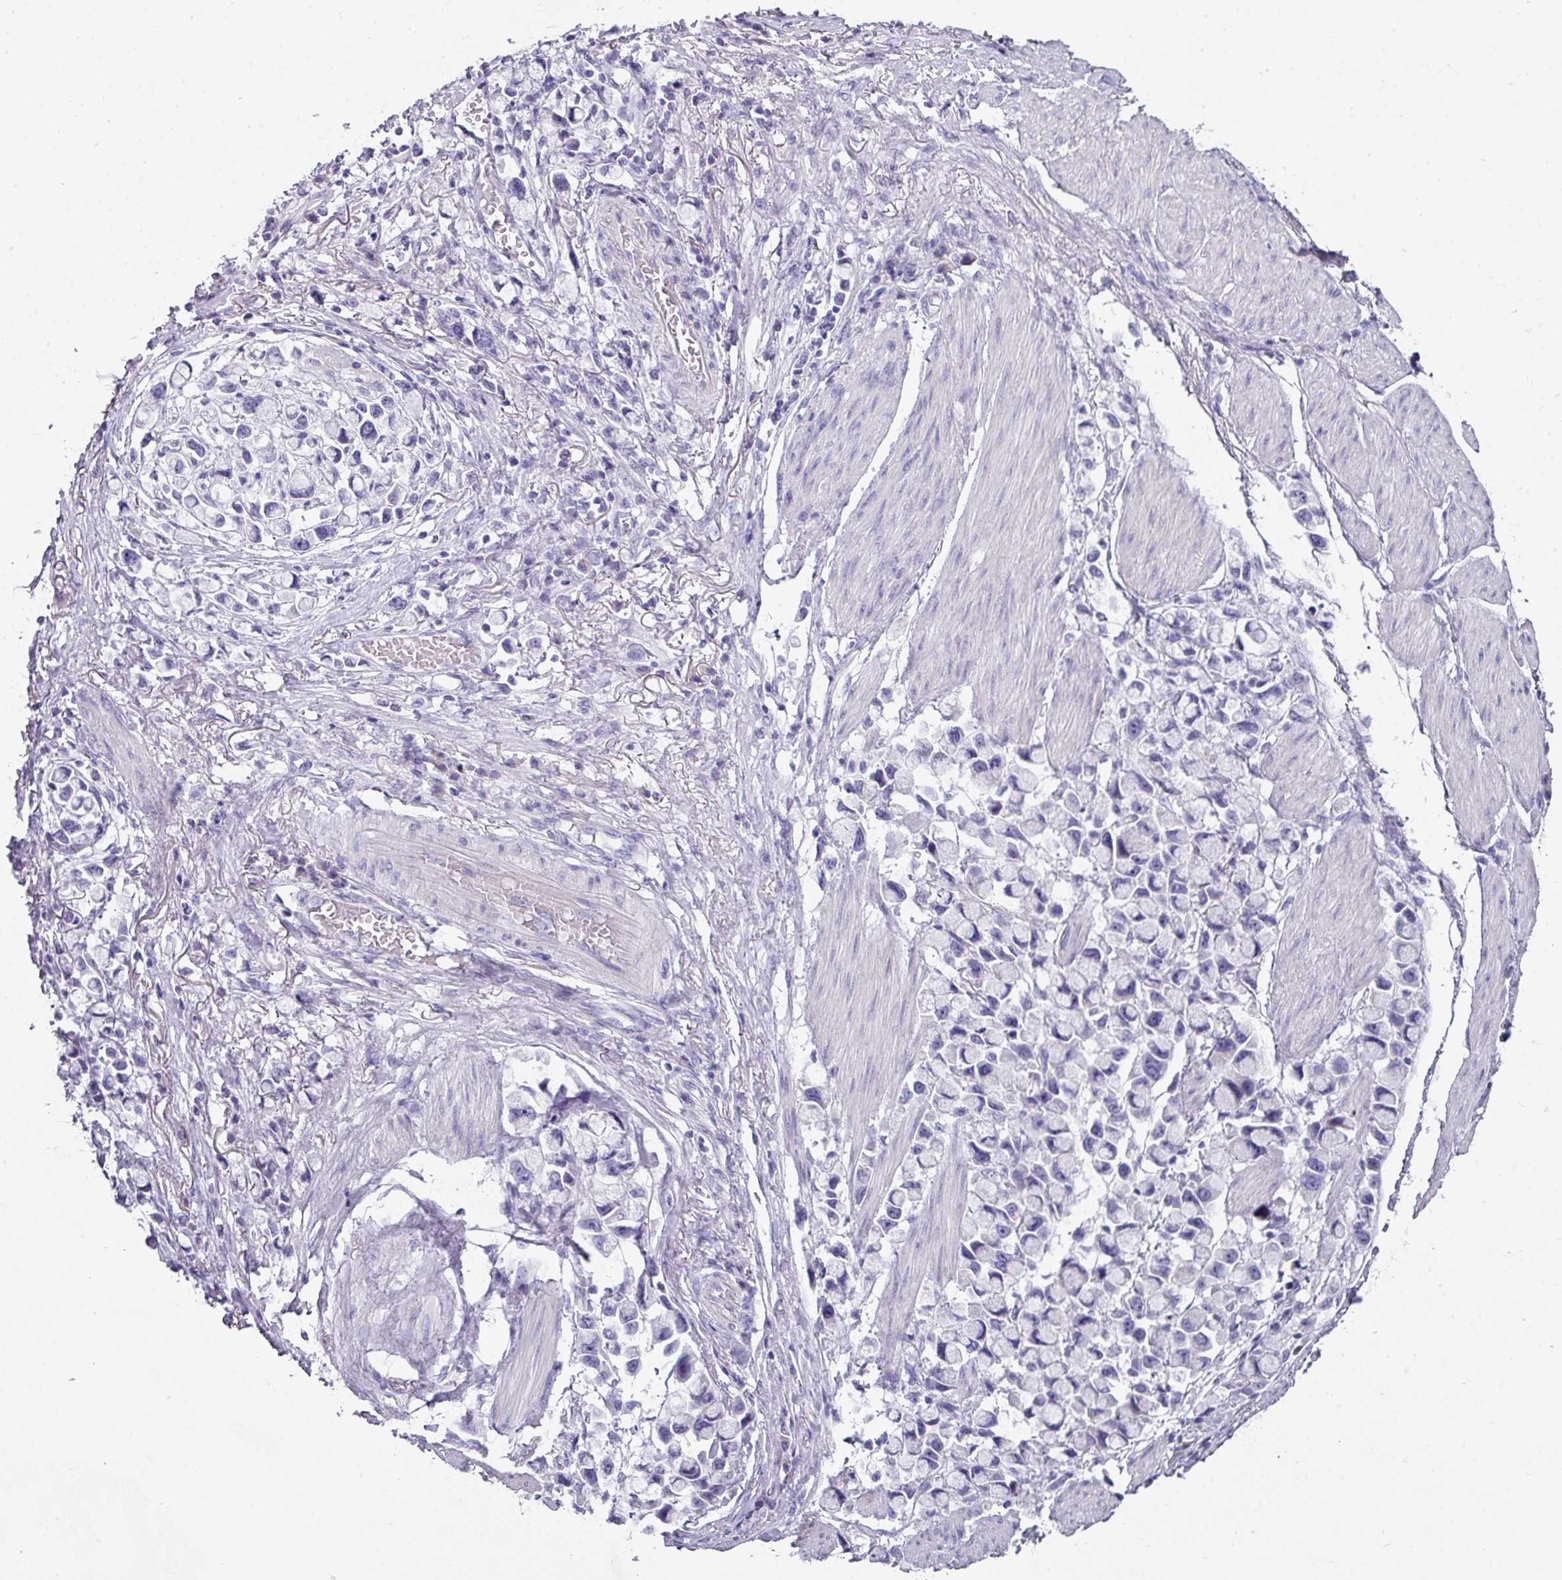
{"staining": {"intensity": "negative", "quantity": "none", "location": "none"}, "tissue": "stomach cancer", "cell_type": "Tumor cells", "image_type": "cancer", "snomed": [{"axis": "morphology", "description": "Adenocarcinoma, NOS"}, {"axis": "topography", "description": "Stomach"}], "caption": "Tumor cells are negative for protein expression in human stomach cancer.", "gene": "DEFB115", "patient": {"sex": "female", "age": 81}}